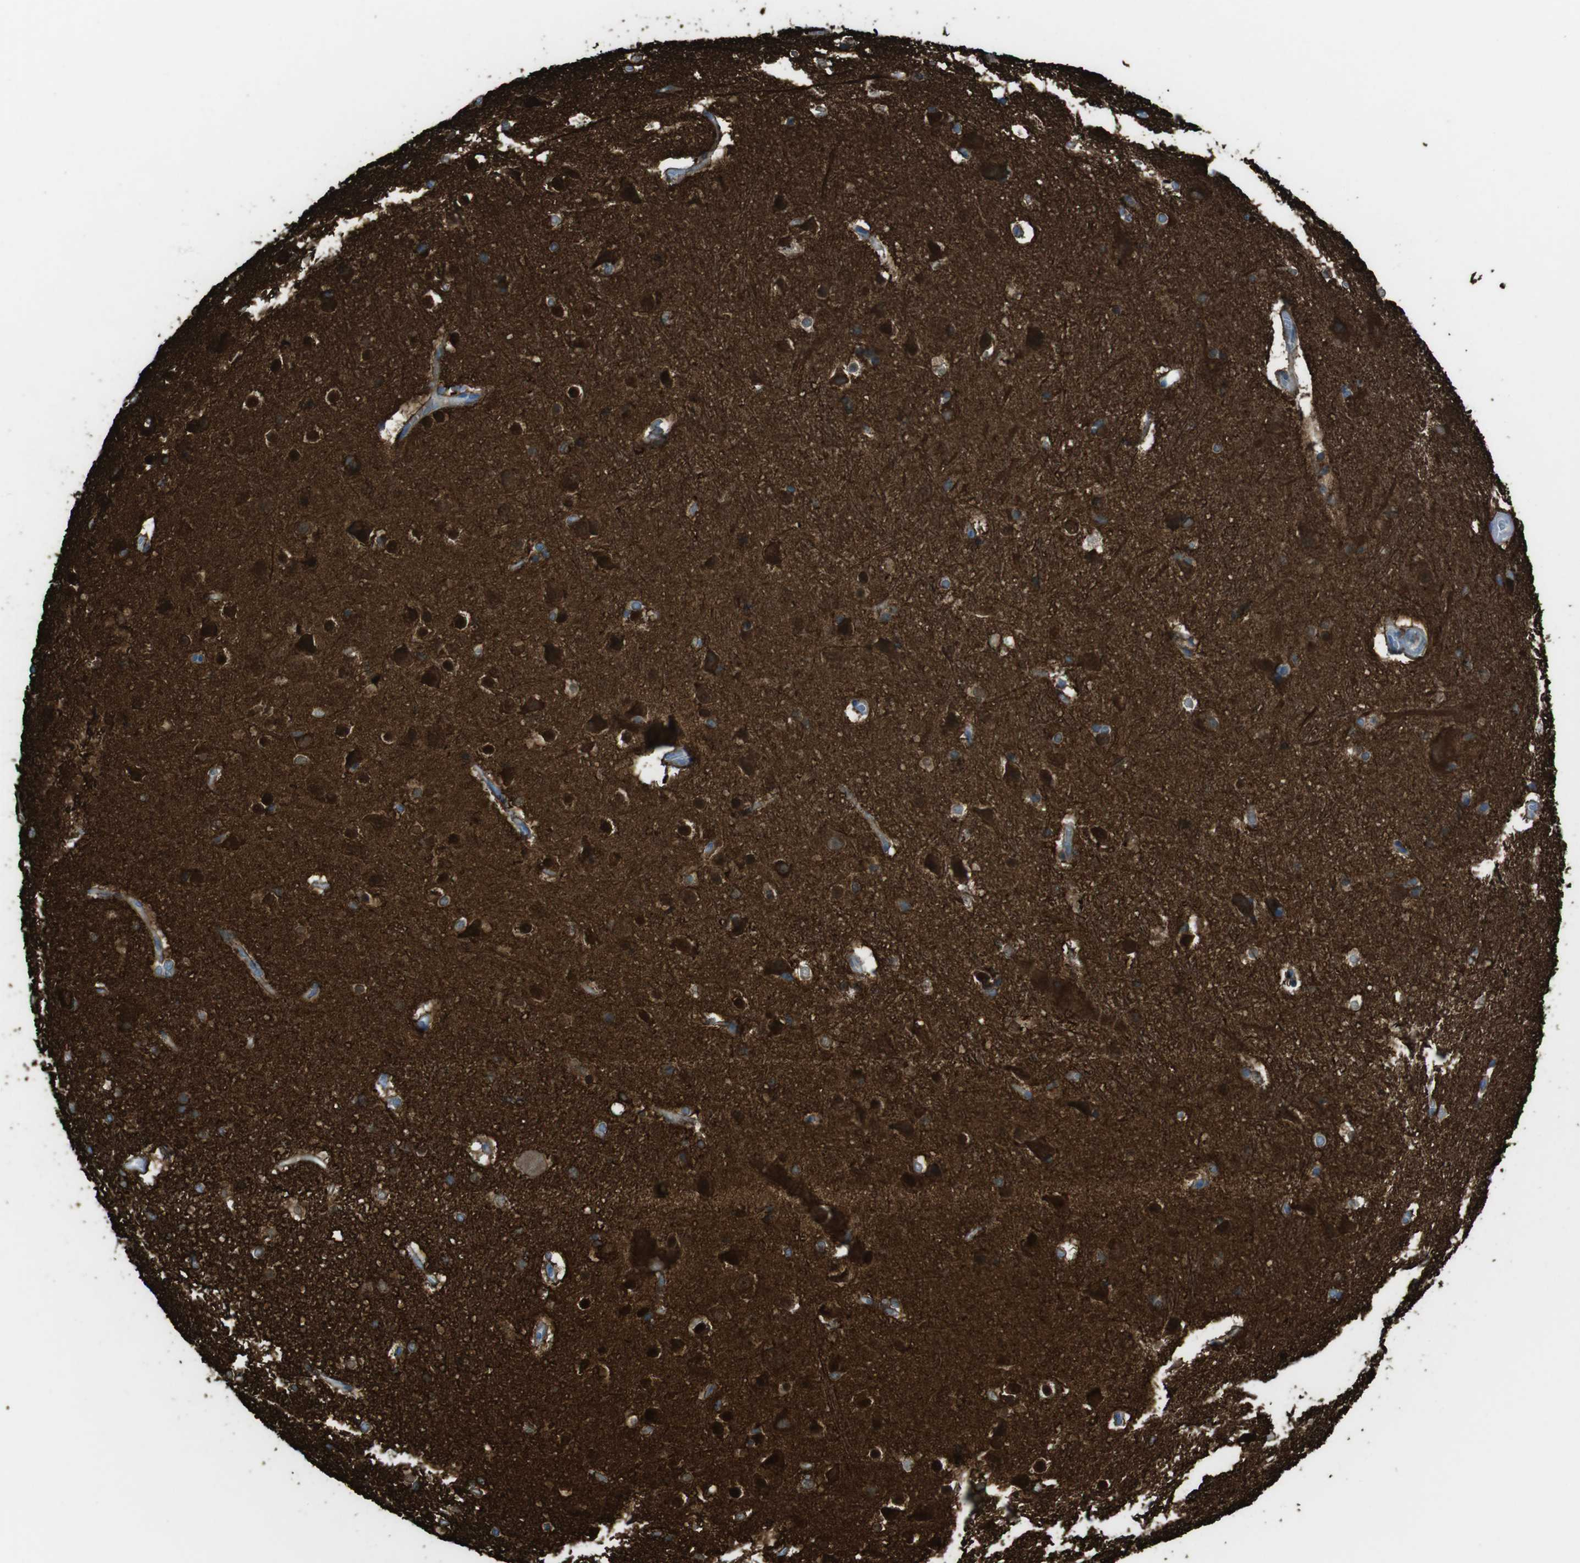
{"staining": {"intensity": "strong", "quantity": ">75%", "location": "cytoplasmic/membranous"}, "tissue": "hippocampus", "cell_type": "Glial cells", "image_type": "normal", "snomed": [{"axis": "morphology", "description": "Normal tissue, NOS"}, {"axis": "topography", "description": "Hippocampus"}], "caption": "DAB (3,3'-diaminobenzidine) immunohistochemical staining of normal human hippocampus exhibits strong cytoplasmic/membranous protein expression in approximately >75% of glial cells.", "gene": "TUBB2A", "patient": {"sex": "female", "age": 19}}